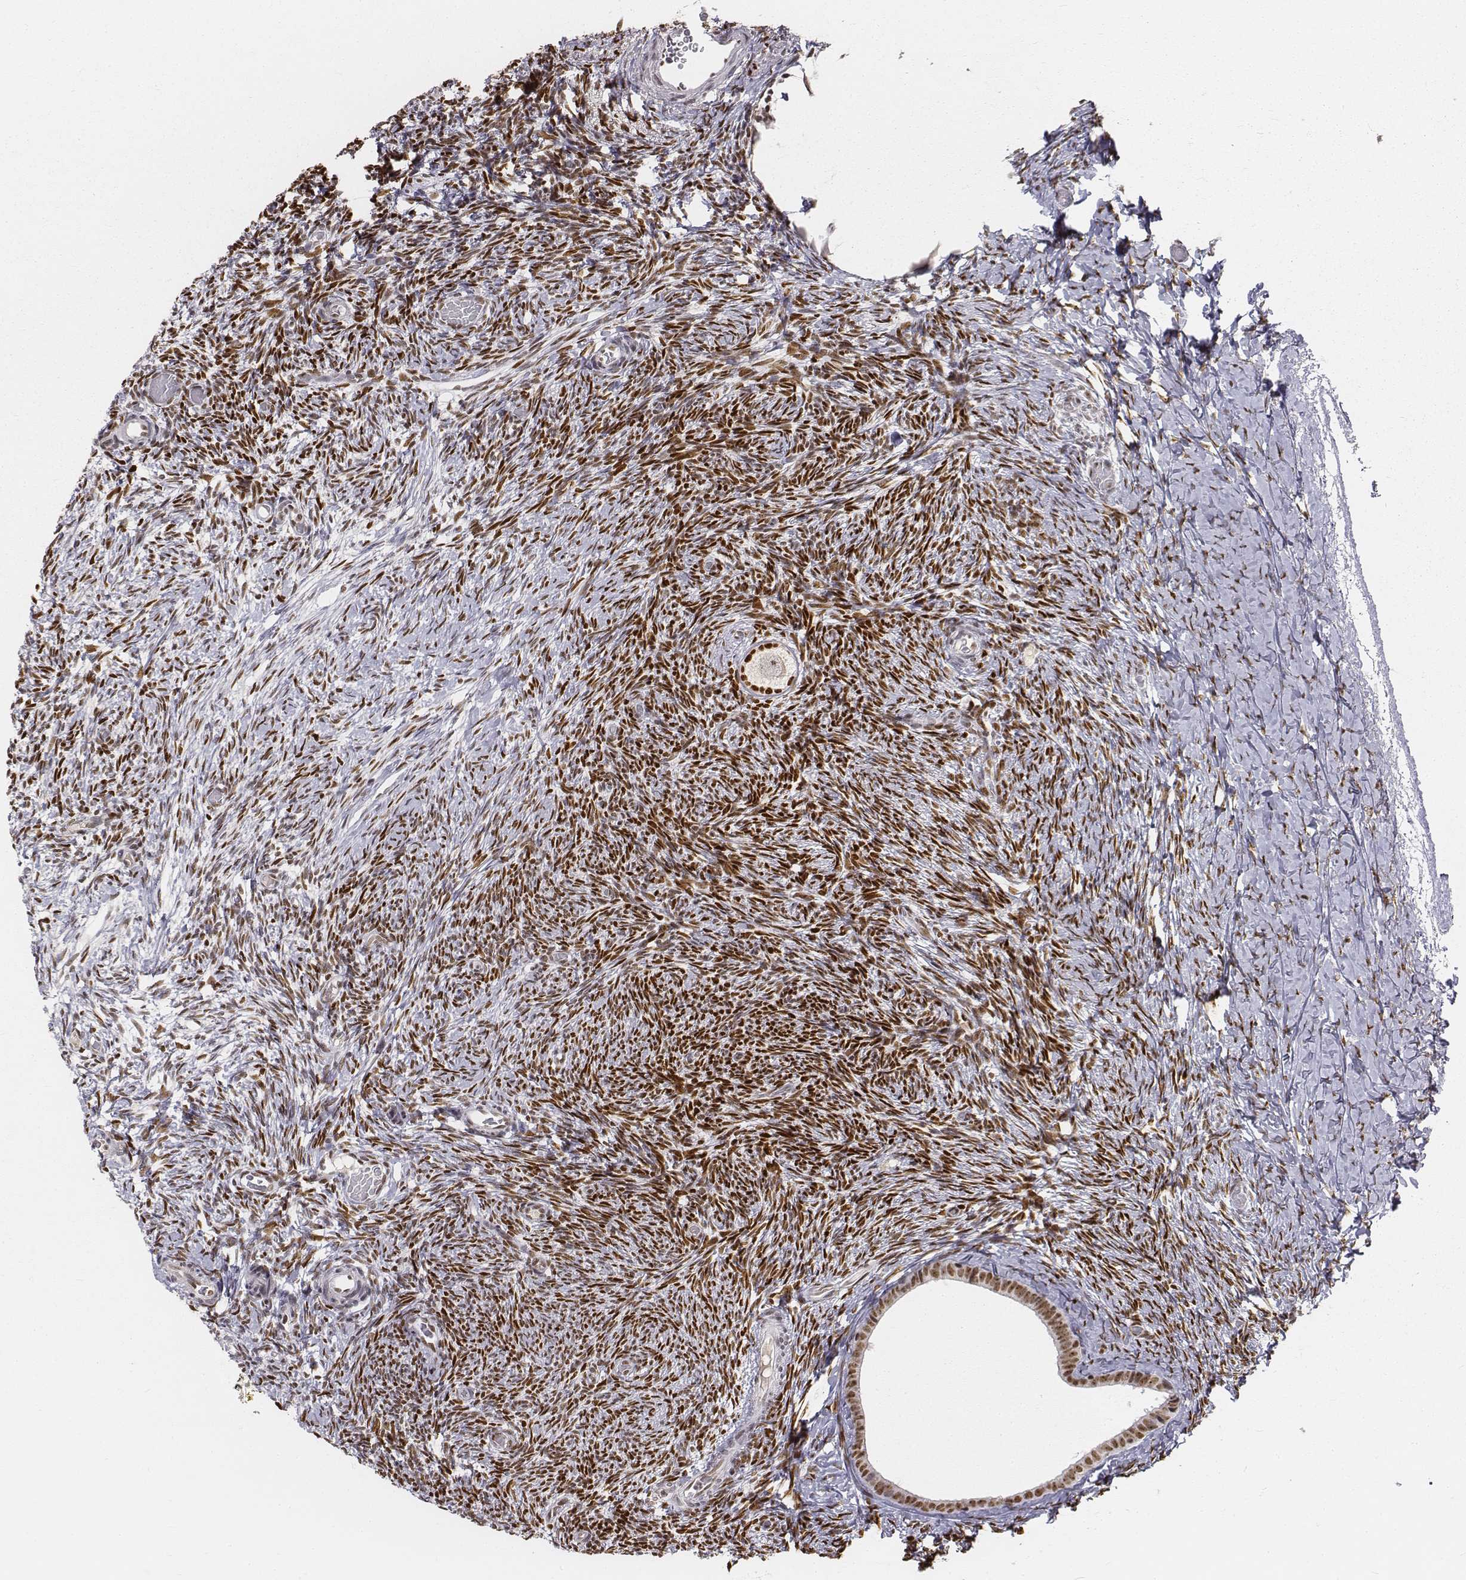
{"staining": {"intensity": "strong", "quantity": ">75%", "location": "nuclear"}, "tissue": "ovary", "cell_type": "Follicle cells", "image_type": "normal", "snomed": [{"axis": "morphology", "description": "Normal tissue, NOS"}, {"axis": "topography", "description": "Ovary"}], "caption": "The immunohistochemical stain labels strong nuclear positivity in follicle cells of normal ovary. (DAB (3,3'-diaminobenzidine) IHC, brown staining for protein, blue staining for nuclei).", "gene": "PHF6", "patient": {"sex": "female", "age": 39}}